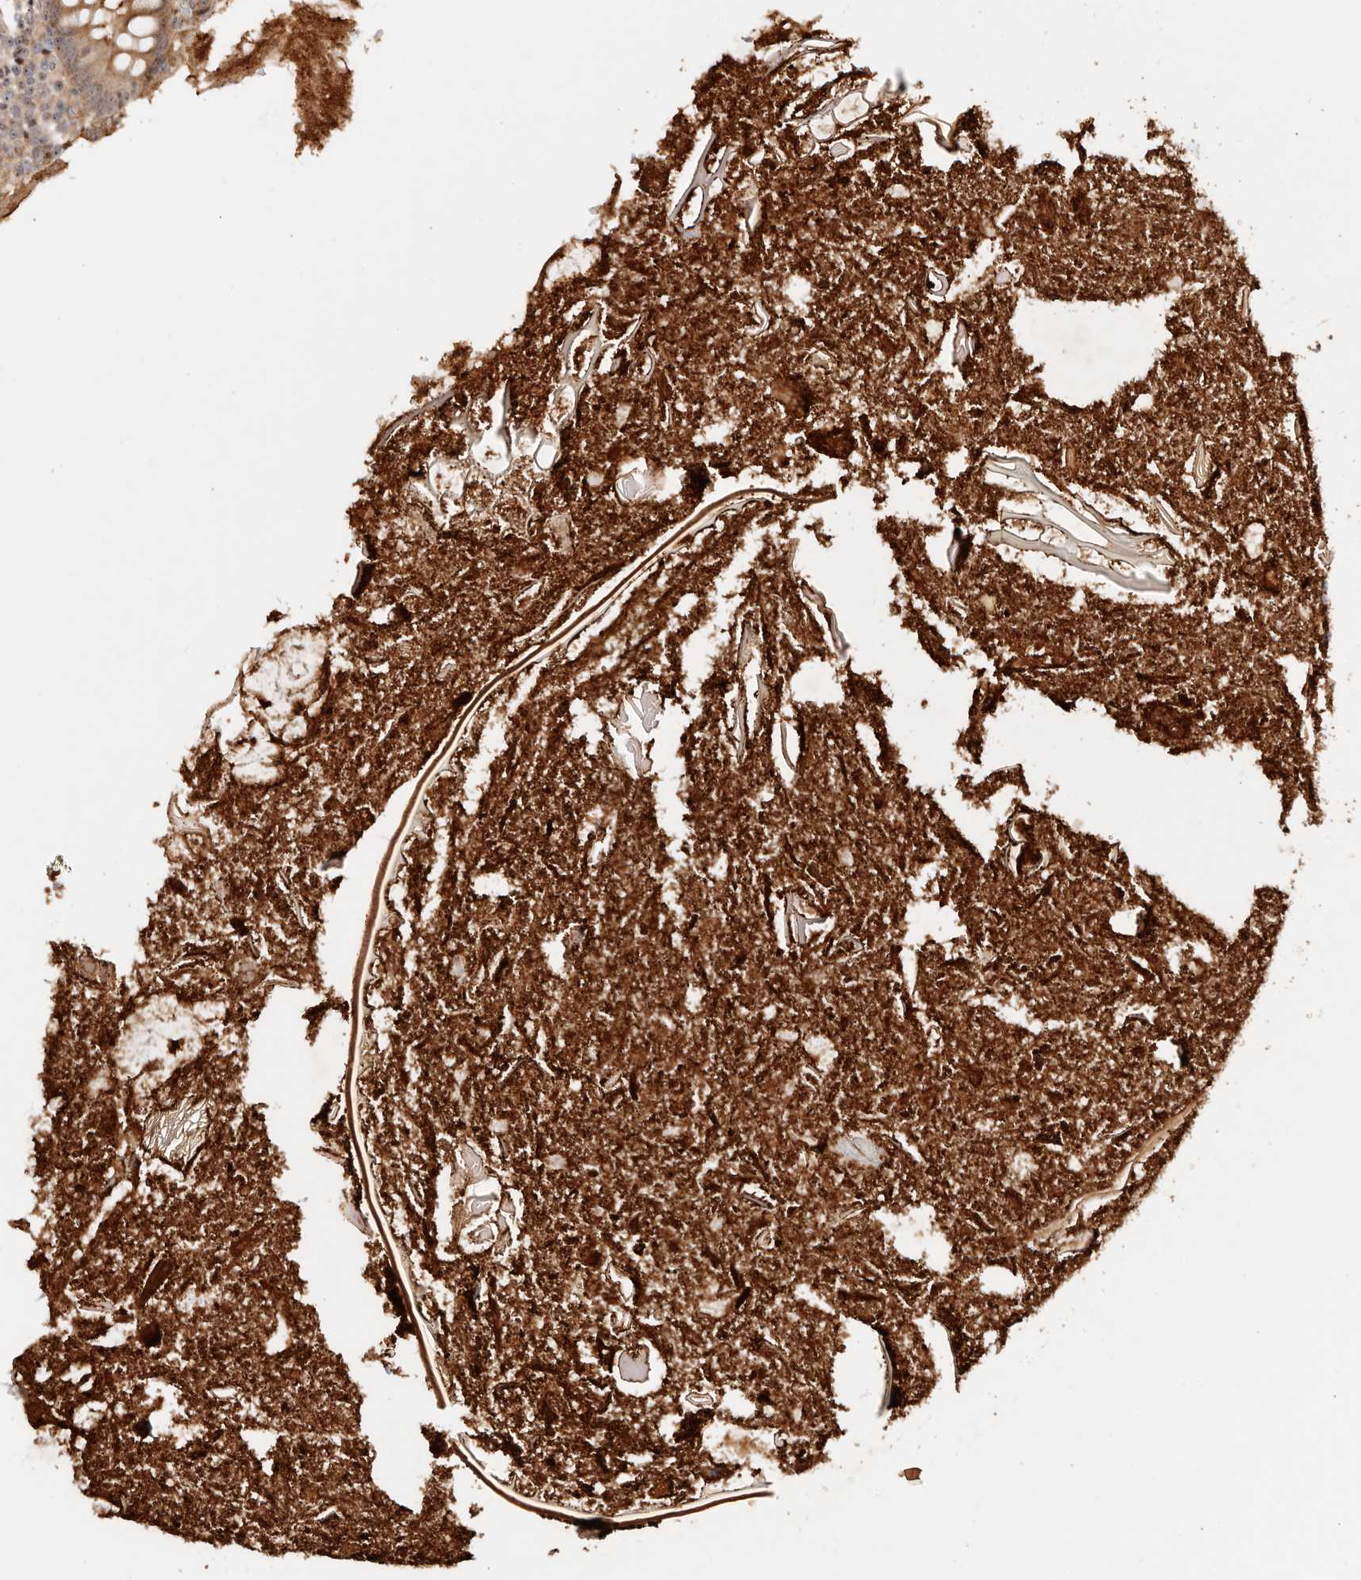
{"staining": {"intensity": "strong", "quantity": "25%-75%", "location": "cytoplasmic/membranous"}, "tissue": "appendix", "cell_type": "Glandular cells", "image_type": "normal", "snomed": [{"axis": "morphology", "description": "Normal tissue, NOS"}, {"axis": "topography", "description": "Appendix"}], "caption": "High-magnification brightfield microscopy of unremarkable appendix stained with DAB (3,3'-diaminobenzidine) (brown) and counterstained with hematoxylin (blue). glandular cells exhibit strong cytoplasmic/membranous expression is appreciated in approximately25%-75% of cells.", "gene": "ODF2L", "patient": {"sex": "female", "age": 17}}